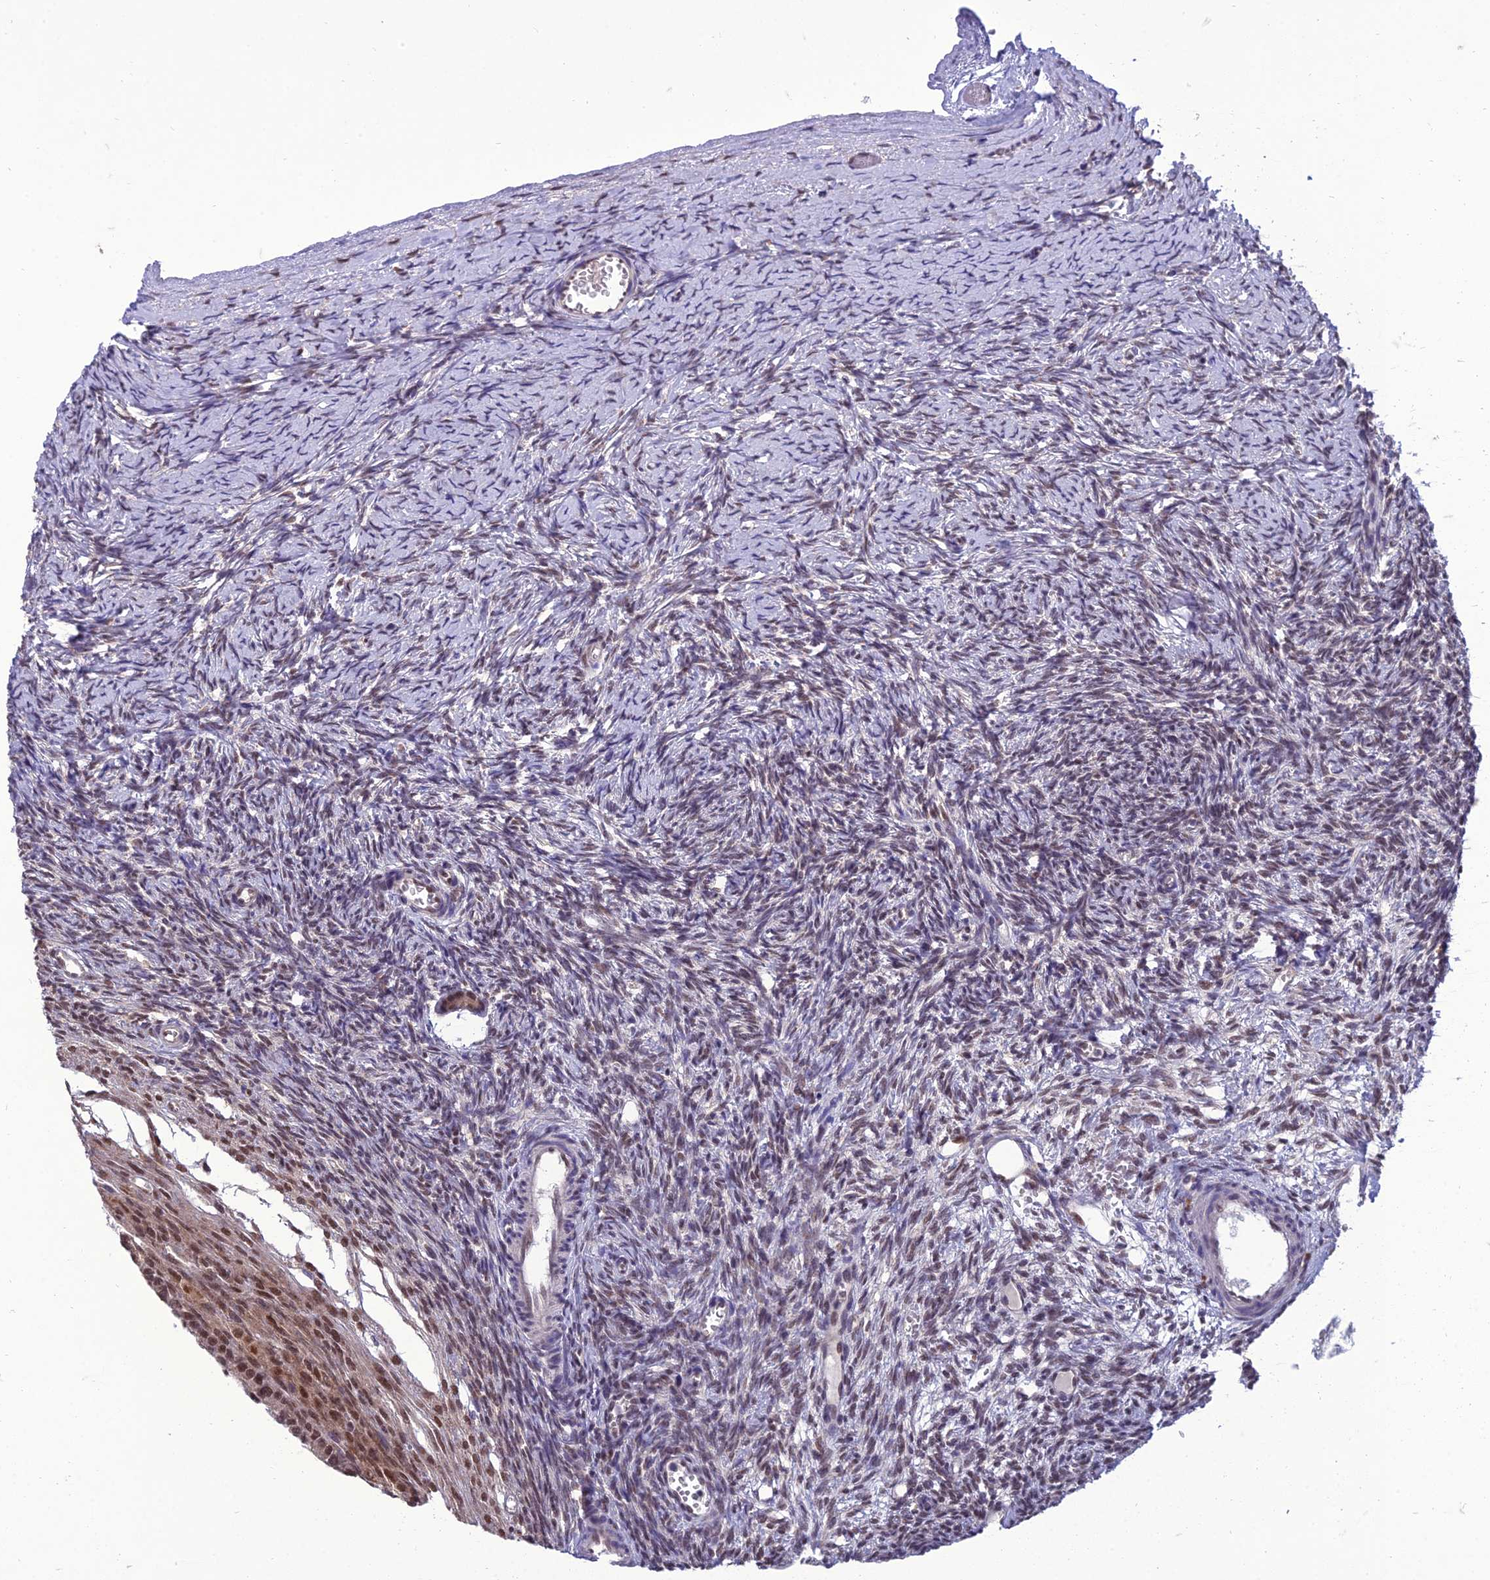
{"staining": {"intensity": "moderate", "quantity": ">75%", "location": "nuclear"}, "tissue": "ovary", "cell_type": "Follicle cells", "image_type": "normal", "snomed": [{"axis": "morphology", "description": "Normal tissue, NOS"}, {"axis": "topography", "description": "Ovary"}], "caption": "This photomicrograph demonstrates immunohistochemistry staining of benign human ovary, with medium moderate nuclear staining in approximately >75% of follicle cells.", "gene": "RANBP3", "patient": {"sex": "female", "age": 39}}